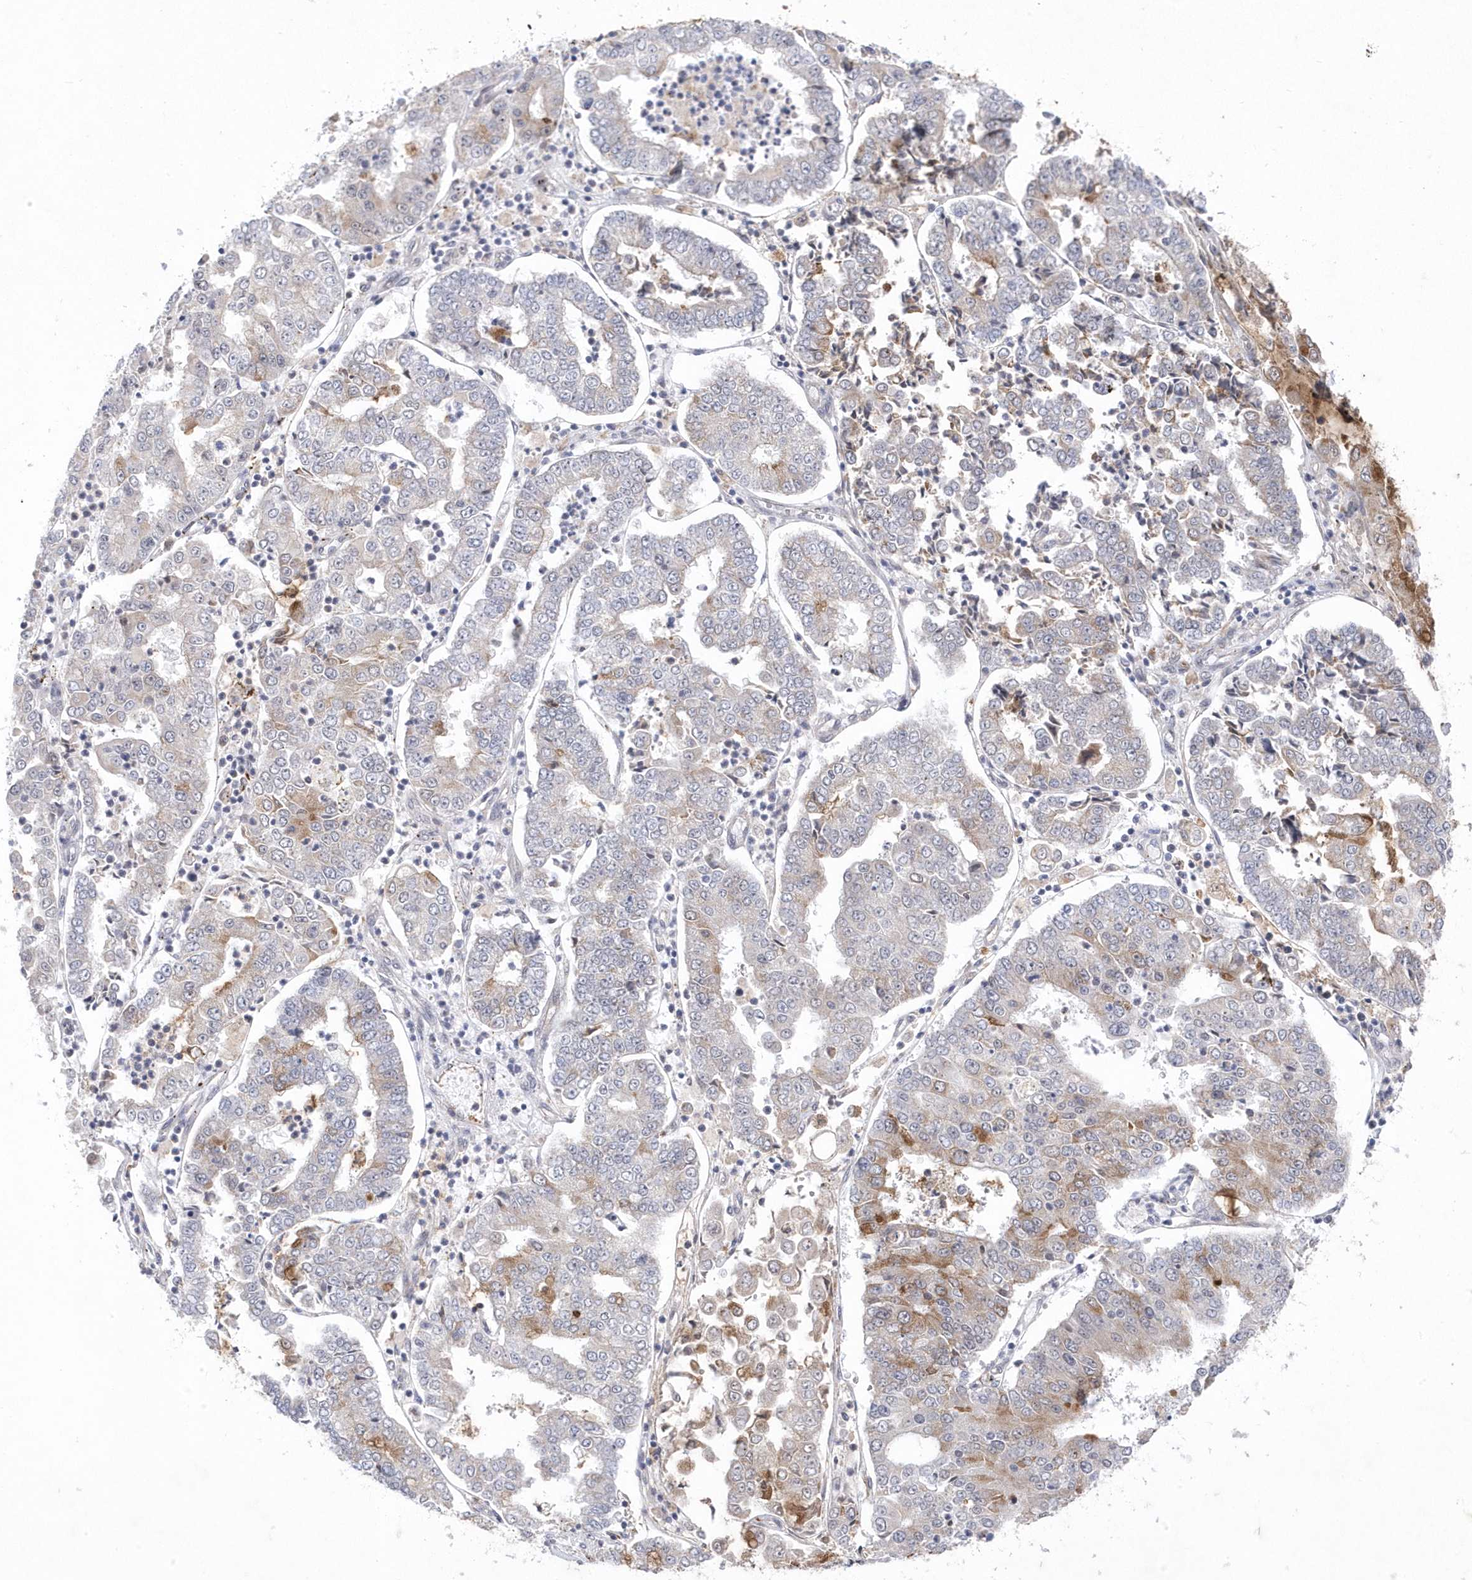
{"staining": {"intensity": "moderate", "quantity": "<25%", "location": "cytoplasmic/membranous"}, "tissue": "stomach cancer", "cell_type": "Tumor cells", "image_type": "cancer", "snomed": [{"axis": "morphology", "description": "Adenocarcinoma, NOS"}, {"axis": "topography", "description": "Stomach"}], "caption": "High-magnification brightfield microscopy of adenocarcinoma (stomach) stained with DAB (3,3'-diaminobenzidine) (brown) and counterstained with hematoxylin (blue). tumor cells exhibit moderate cytoplasmic/membranous positivity is present in about<25% of cells. (IHC, brightfield microscopy, high magnification).", "gene": "ANAPC1", "patient": {"sex": "male", "age": 76}}